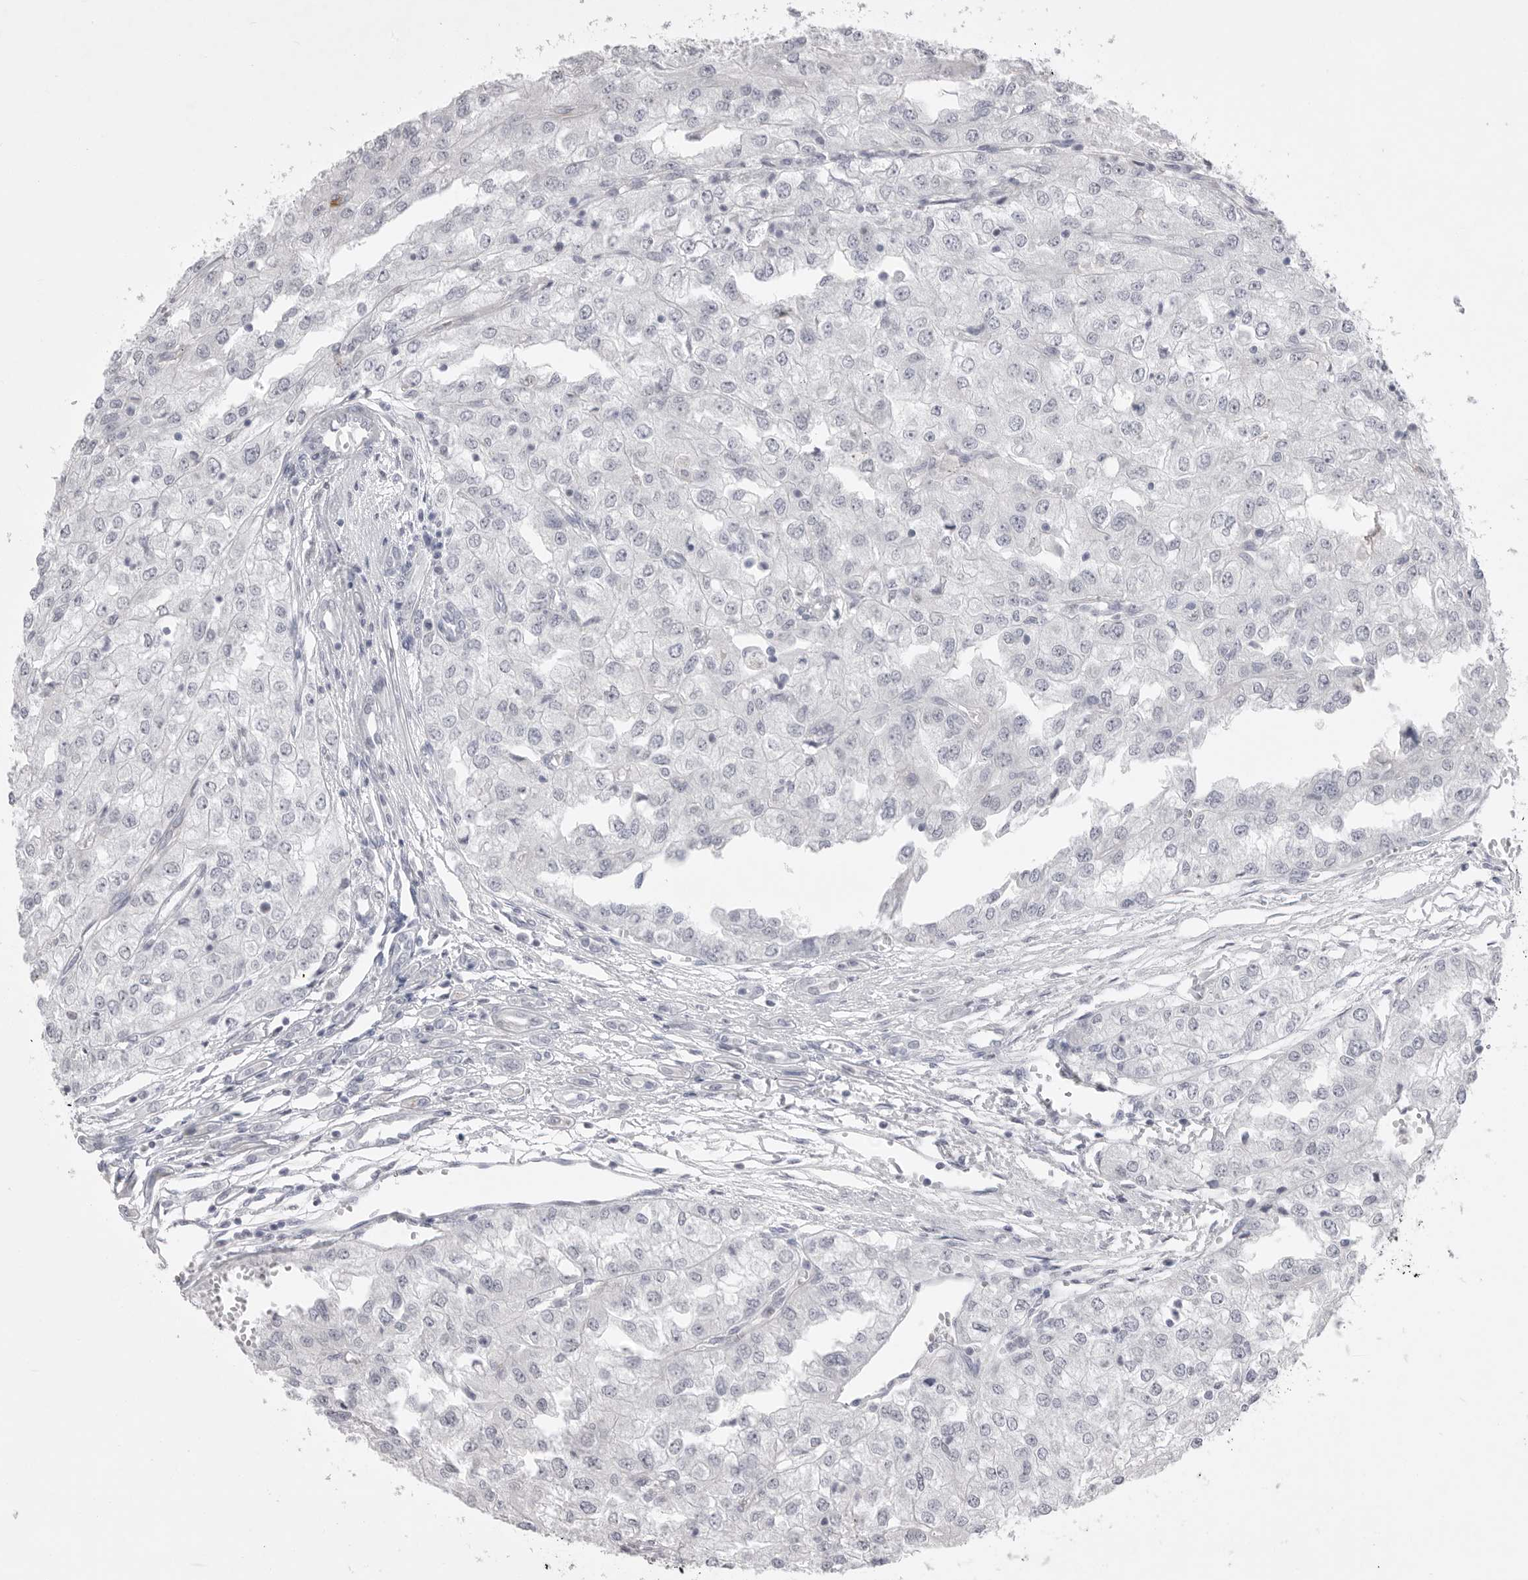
{"staining": {"intensity": "negative", "quantity": "none", "location": "none"}, "tissue": "renal cancer", "cell_type": "Tumor cells", "image_type": "cancer", "snomed": [{"axis": "morphology", "description": "Adenocarcinoma, NOS"}, {"axis": "topography", "description": "Kidney"}], "caption": "This is a histopathology image of immunohistochemistry staining of renal adenocarcinoma, which shows no staining in tumor cells.", "gene": "ZBTB7B", "patient": {"sex": "female", "age": 54}}